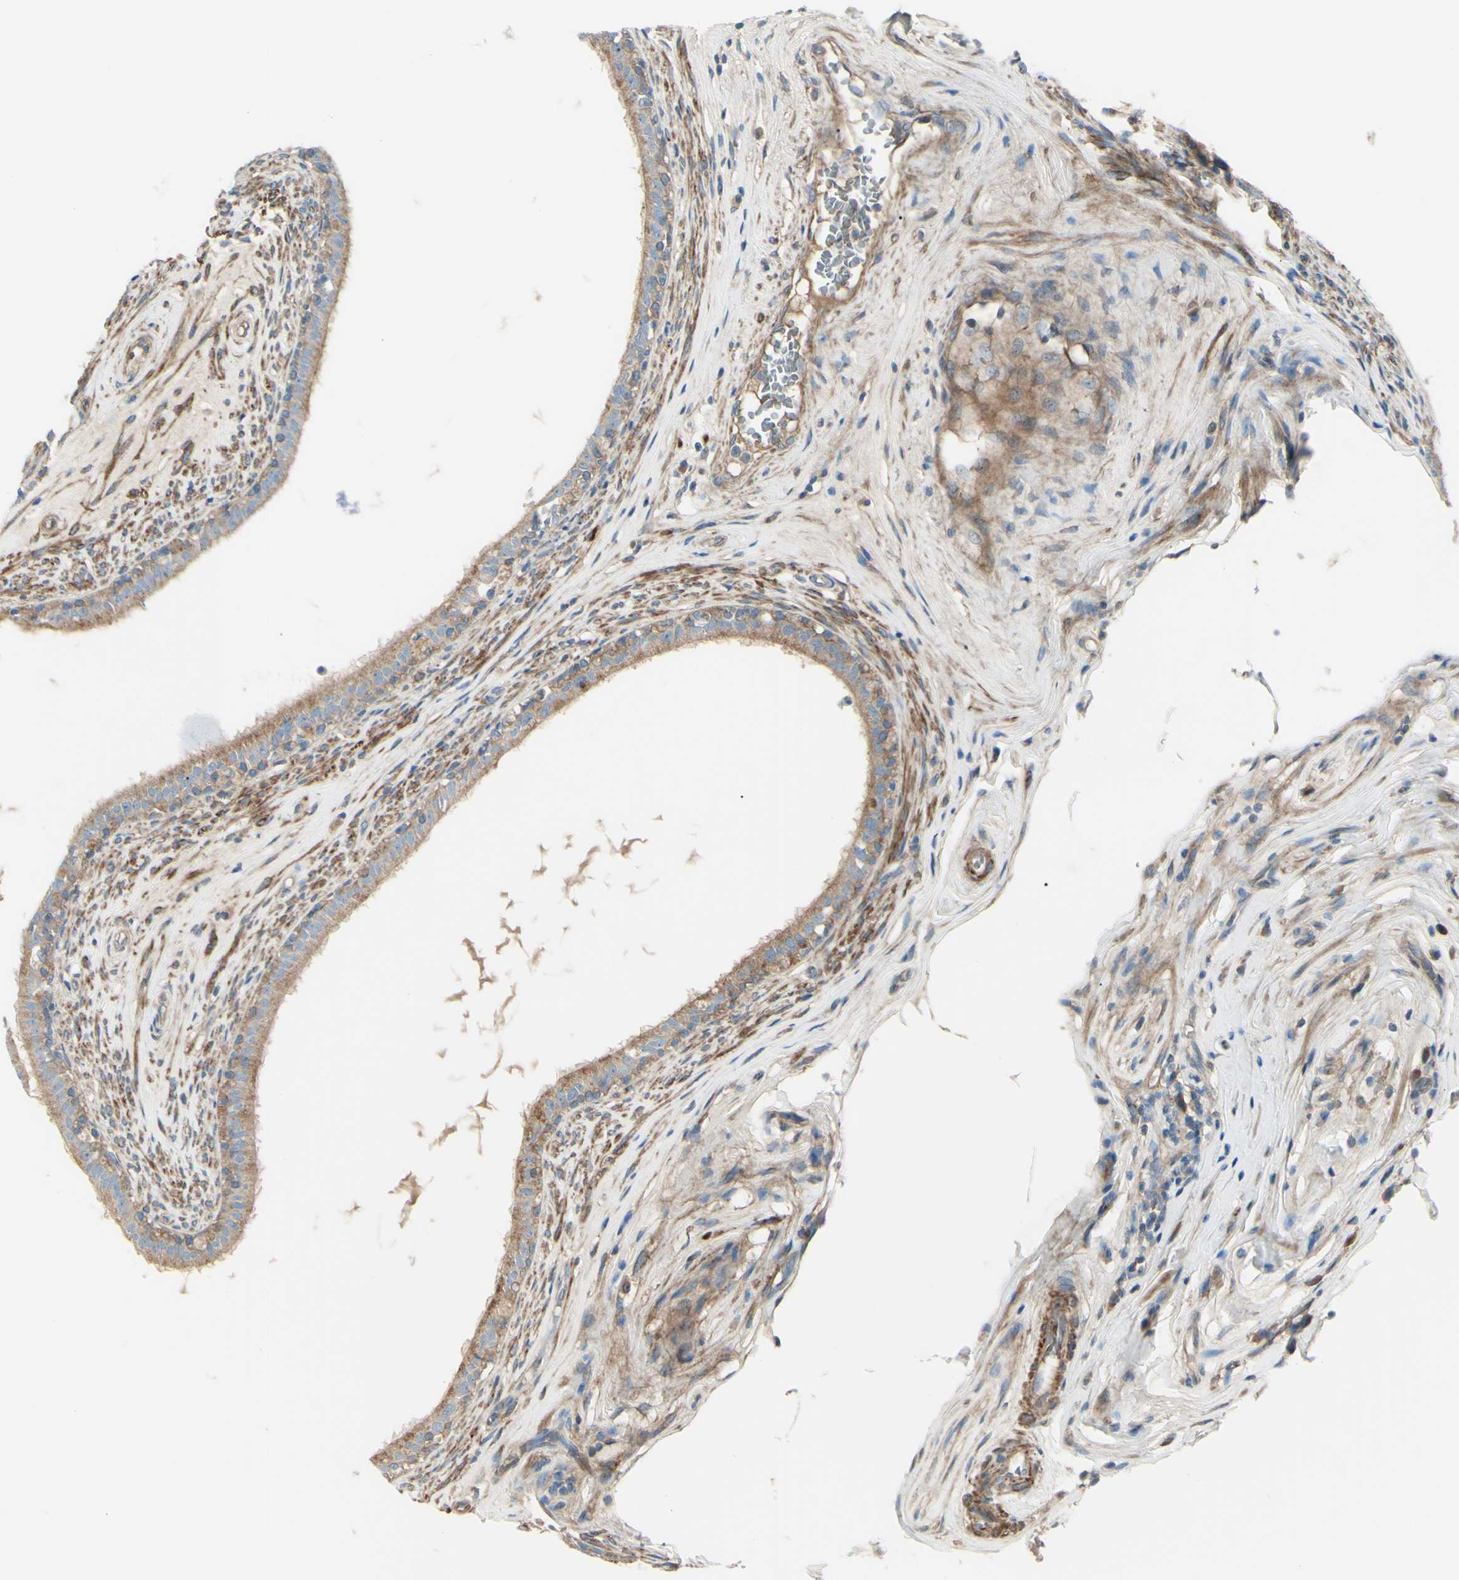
{"staining": {"intensity": "weak", "quantity": ">75%", "location": "cytoplasmic/membranous"}, "tissue": "epididymis", "cell_type": "Glandular cells", "image_type": "normal", "snomed": [{"axis": "morphology", "description": "Normal tissue, NOS"}, {"axis": "morphology", "description": "Inflammation, NOS"}, {"axis": "topography", "description": "Epididymis"}], "caption": "Protein expression analysis of benign human epididymis reveals weak cytoplasmic/membranous positivity in approximately >75% of glandular cells.", "gene": "PCDHGA10", "patient": {"sex": "male", "age": 84}}